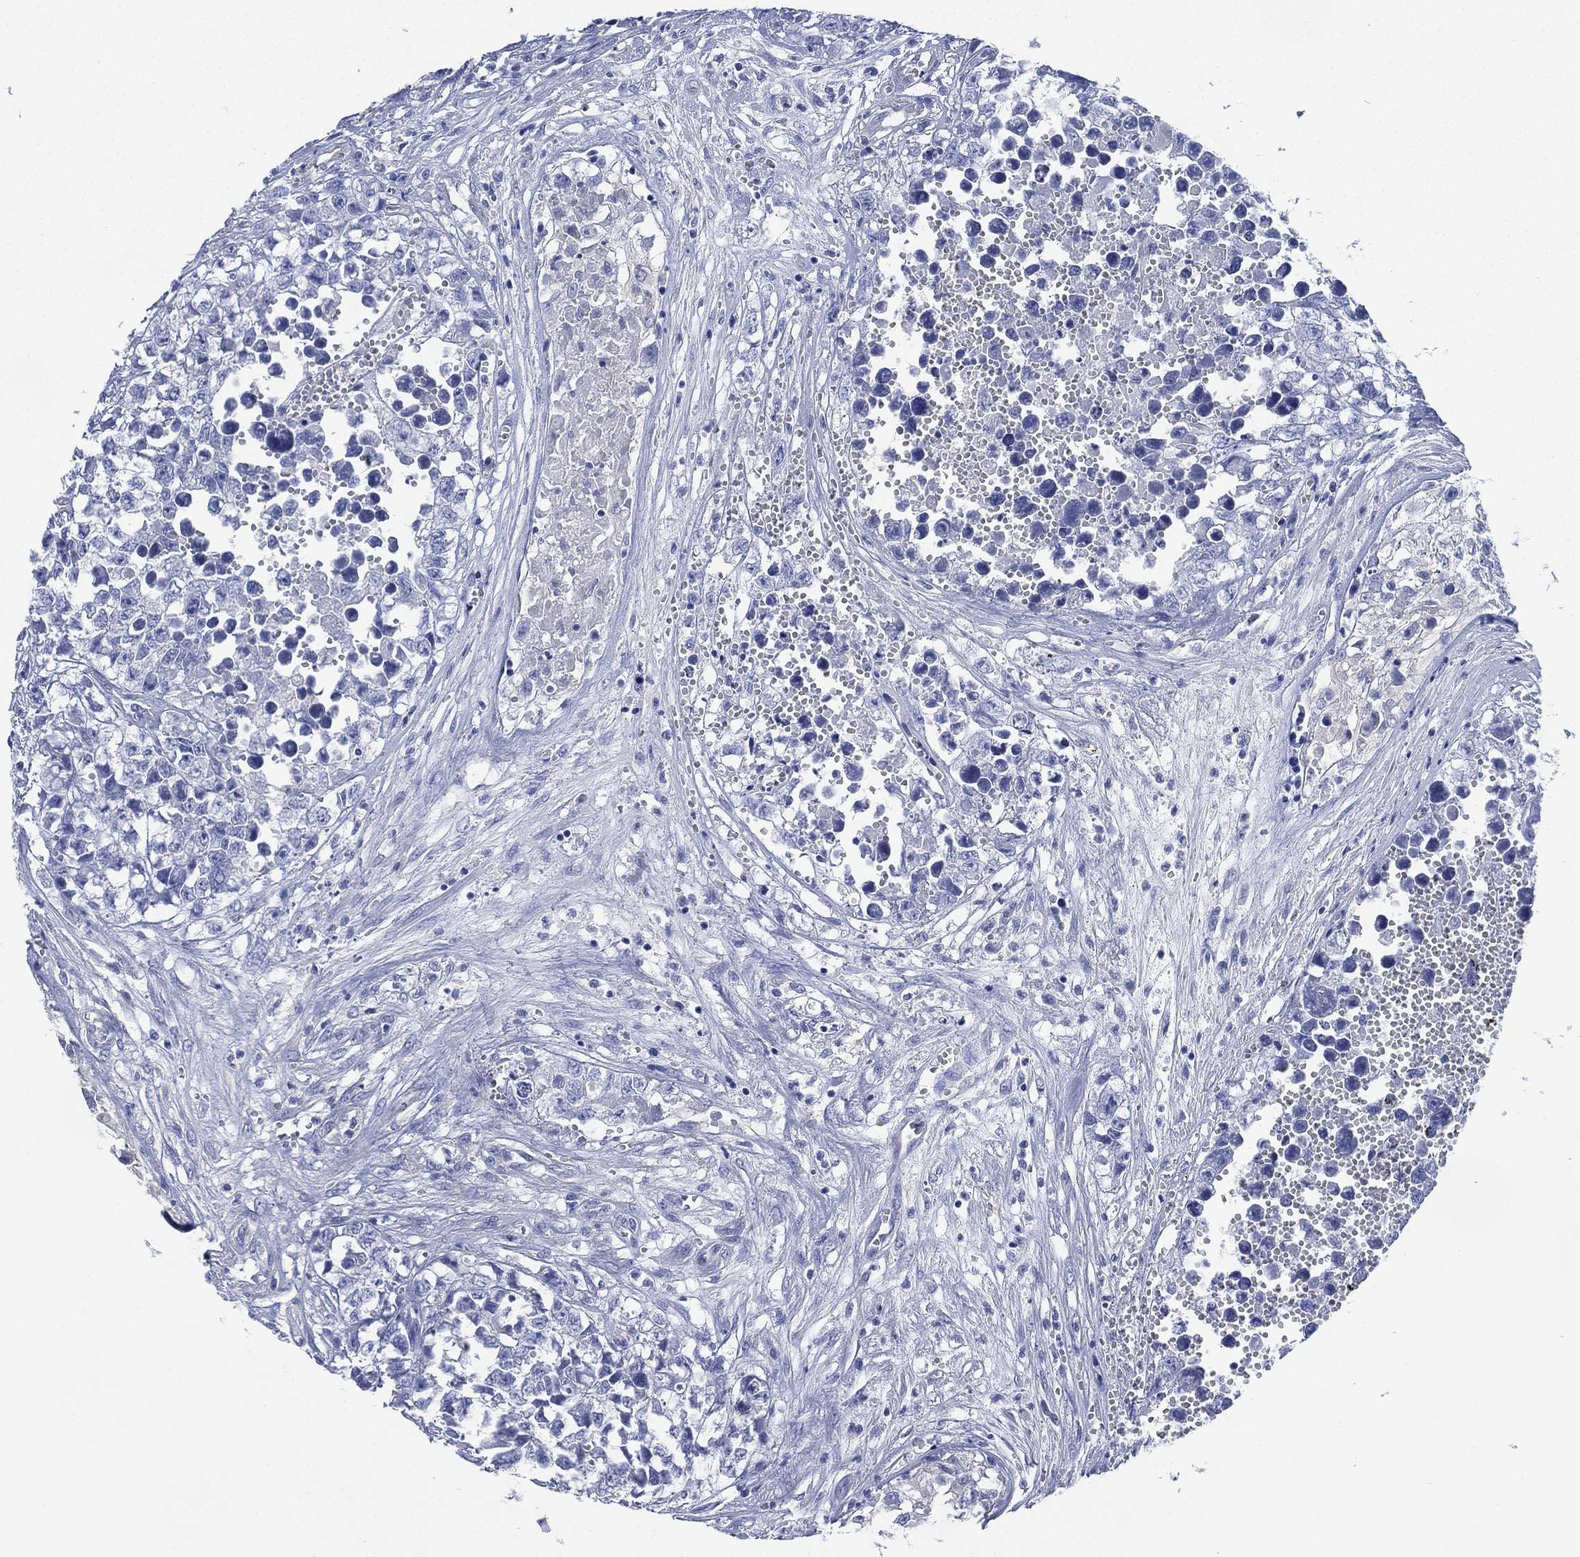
{"staining": {"intensity": "negative", "quantity": "none", "location": "none"}, "tissue": "testis cancer", "cell_type": "Tumor cells", "image_type": "cancer", "snomed": [{"axis": "morphology", "description": "Seminoma, NOS"}, {"axis": "morphology", "description": "Carcinoma, Embryonal, NOS"}, {"axis": "topography", "description": "Testis"}], "caption": "Immunohistochemistry of testis cancer (seminoma) demonstrates no staining in tumor cells.", "gene": "CCDC70", "patient": {"sex": "male", "age": 22}}